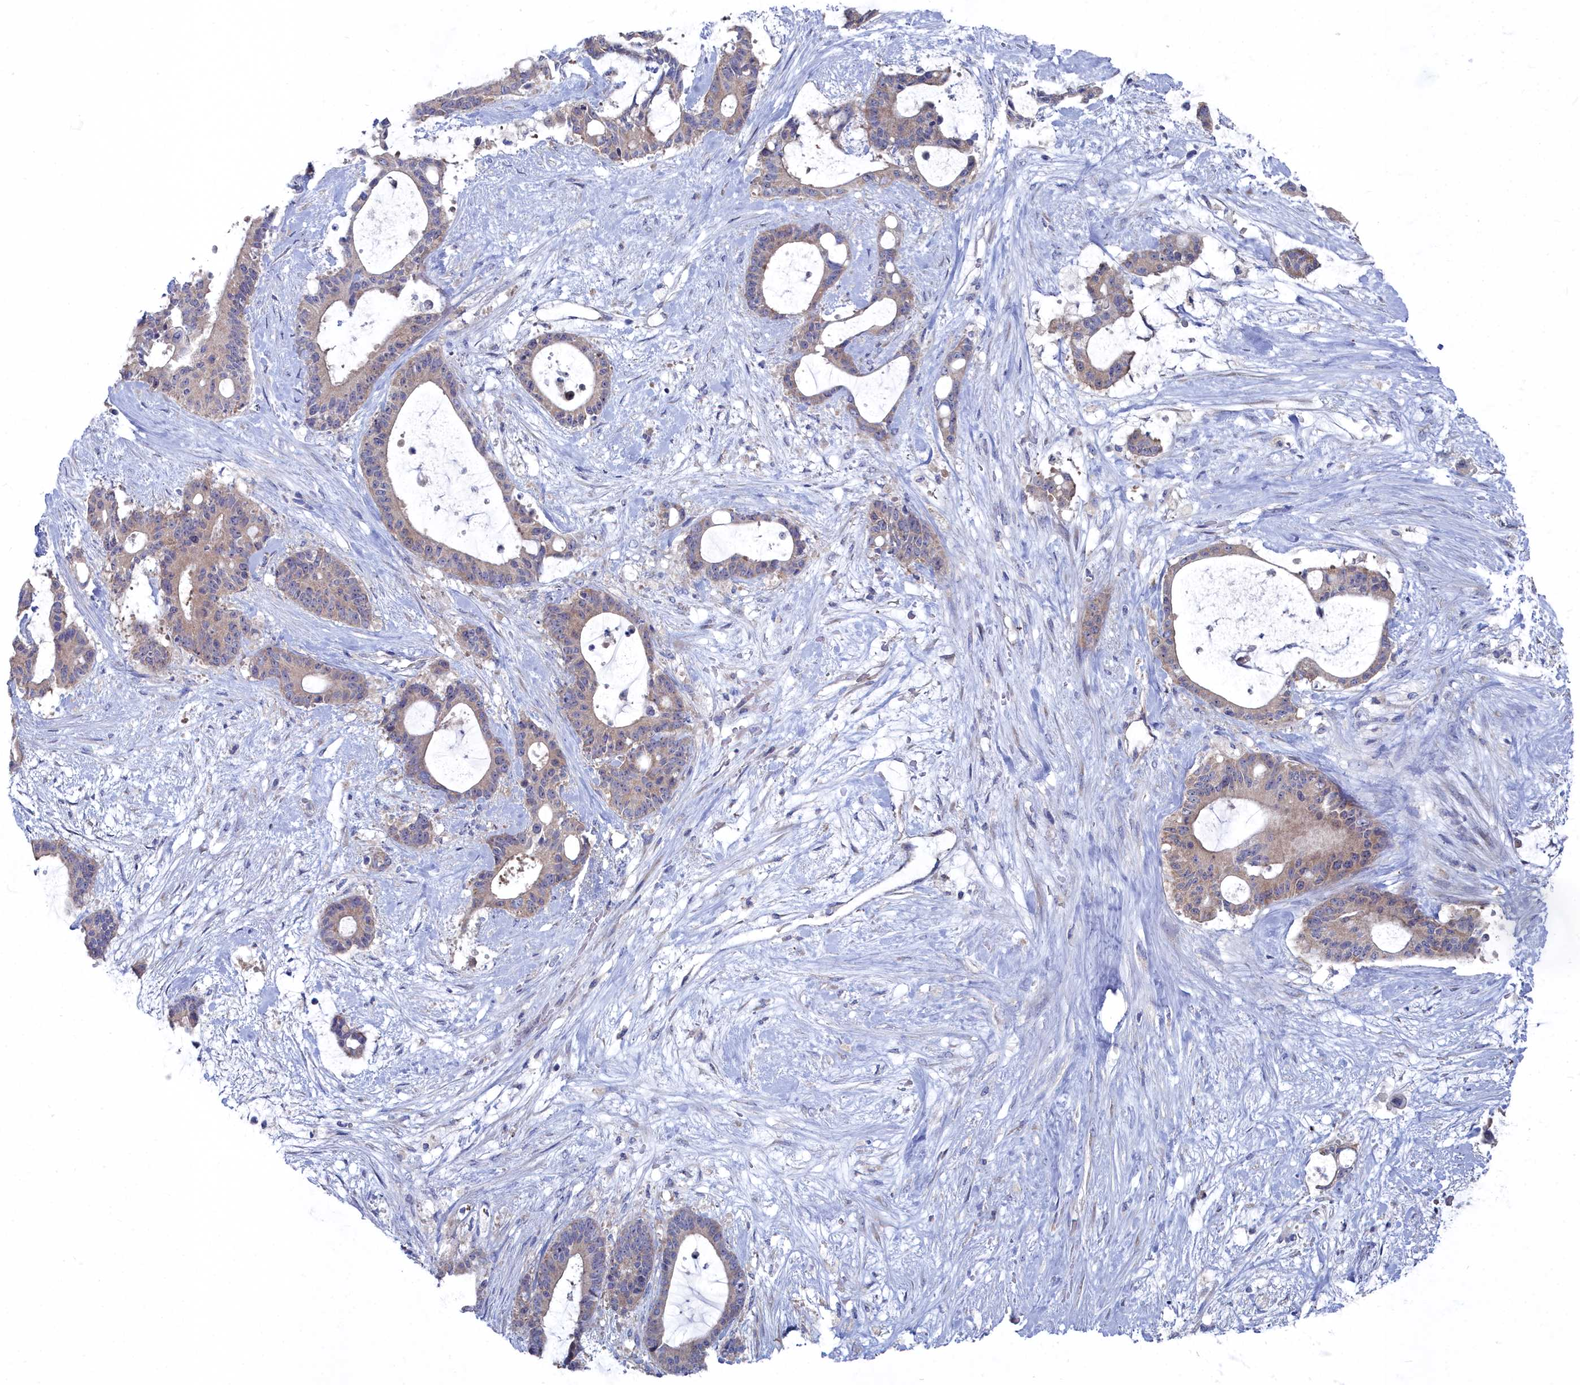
{"staining": {"intensity": "weak", "quantity": ">75%", "location": "cytoplasmic/membranous"}, "tissue": "liver cancer", "cell_type": "Tumor cells", "image_type": "cancer", "snomed": [{"axis": "morphology", "description": "Normal tissue, NOS"}, {"axis": "morphology", "description": "Cholangiocarcinoma"}, {"axis": "topography", "description": "Liver"}, {"axis": "topography", "description": "Peripheral nerve tissue"}], "caption": "Liver cancer (cholangiocarcinoma) stained with a protein marker exhibits weak staining in tumor cells.", "gene": "CCDC149", "patient": {"sex": "female", "age": 73}}